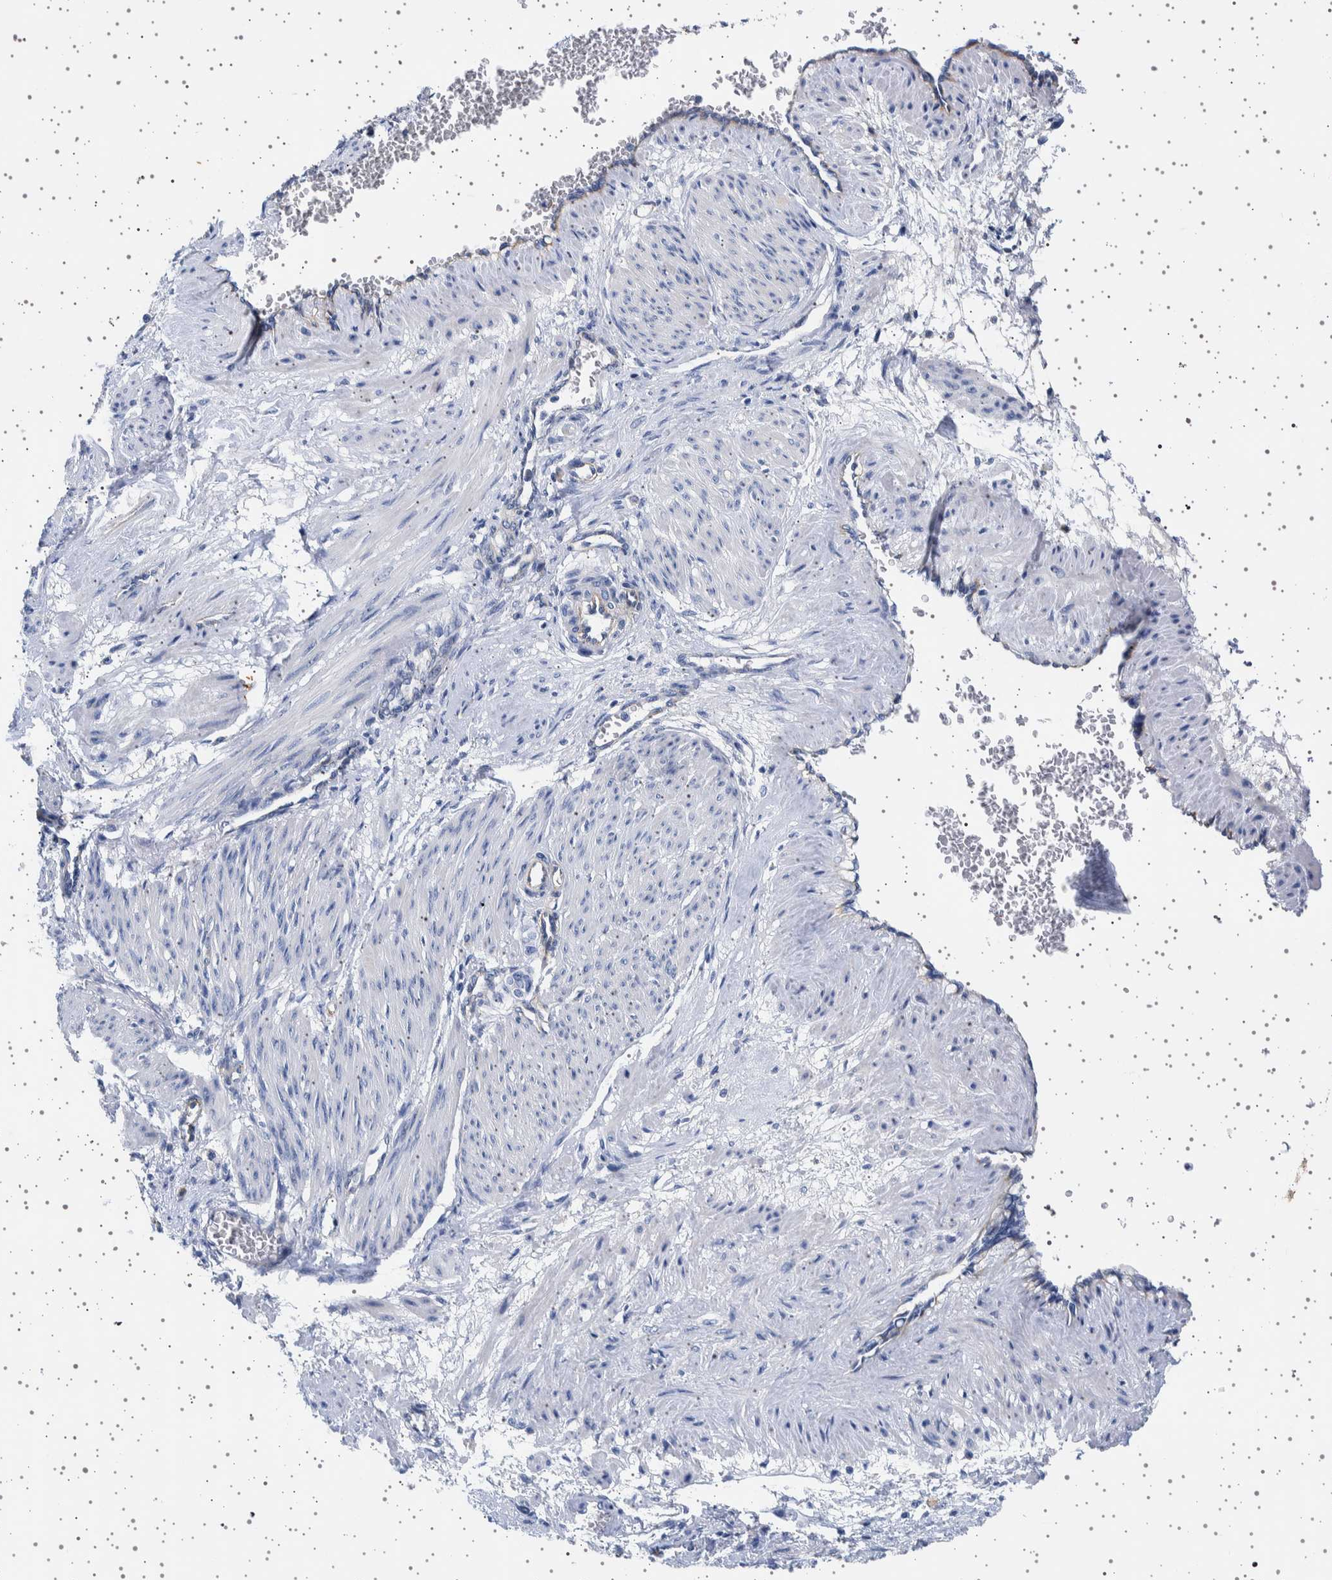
{"staining": {"intensity": "negative", "quantity": "none", "location": "none"}, "tissue": "smooth muscle", "cell_type": "Smooth muscle cells", "image_type": "normal", "snomed": [{"axis": "morphology", "description": "Normal tissue, NOS"}, {"axis": "topography", "description": "Endometrium"}], "caption": "The micrograph shows no significant positivity in smooth muscle cells of smooth muscle. The staining is performed using DAB (3,3'-diaminobenzidine) brown chromogen with nuclei counter-stained in using hematoxylin.", "gene": "SEPTIN4", "patient": {"sex": "female", "age": 33}}